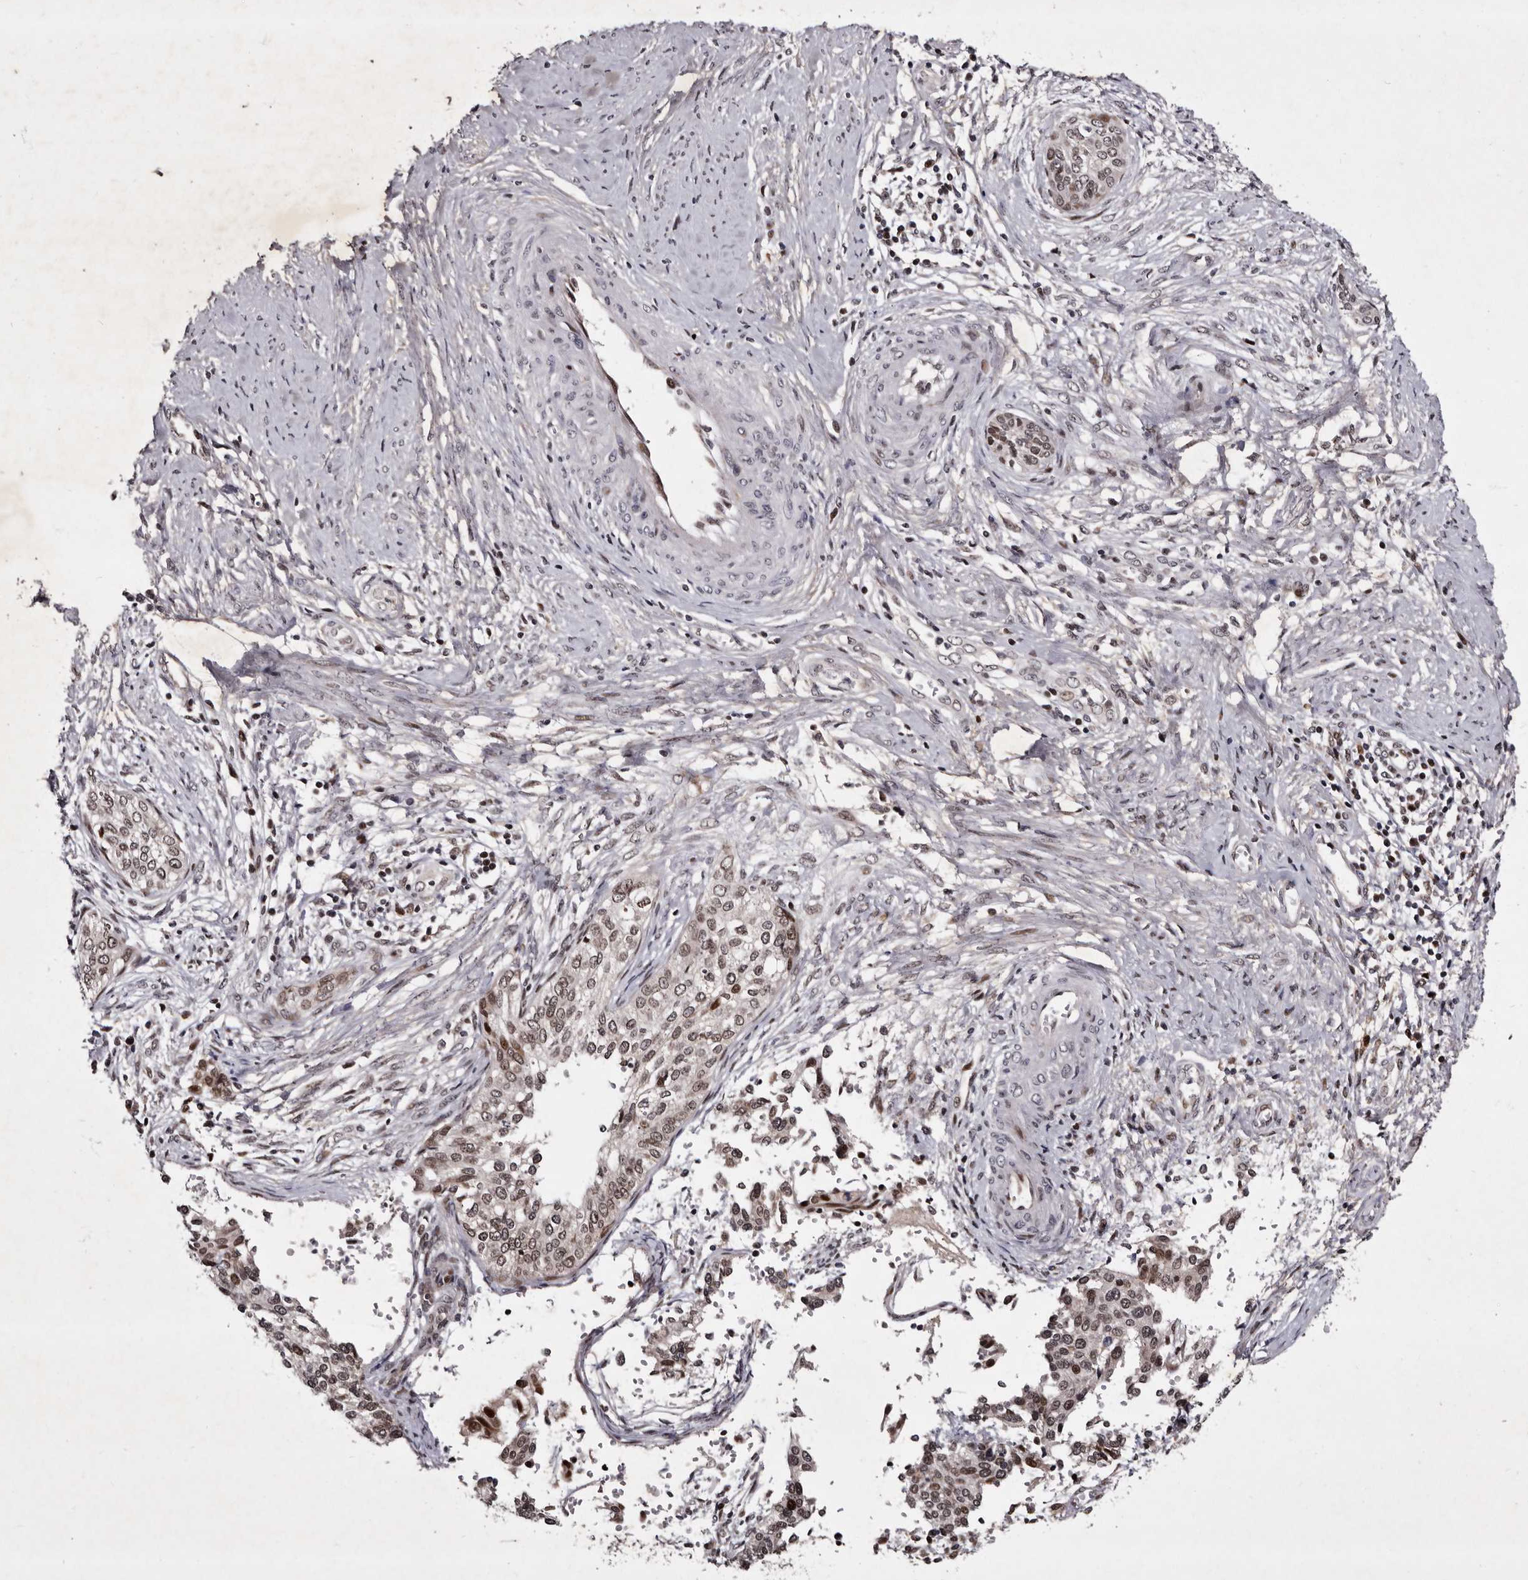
{"staining": {"intensity": "weak", "quantity": "<25%", "location": "cytoplasmic/membranous,nuclear"}, "tissue": "cervical cancer", "cell_type": "Tumor cells", "image_type": "cancer", "snomed": [{"axis": "morphology", "description": "Squamous cell carcinoma, NOS"}, {"axis": "topography", "description": "Cervix"}], "caption": "A histopathology image of human cervical squamous cell carcinoma is negative for staining in tumor cells.", "gene": "TNKS", "patient": {"sex": "female", "age": 37}}